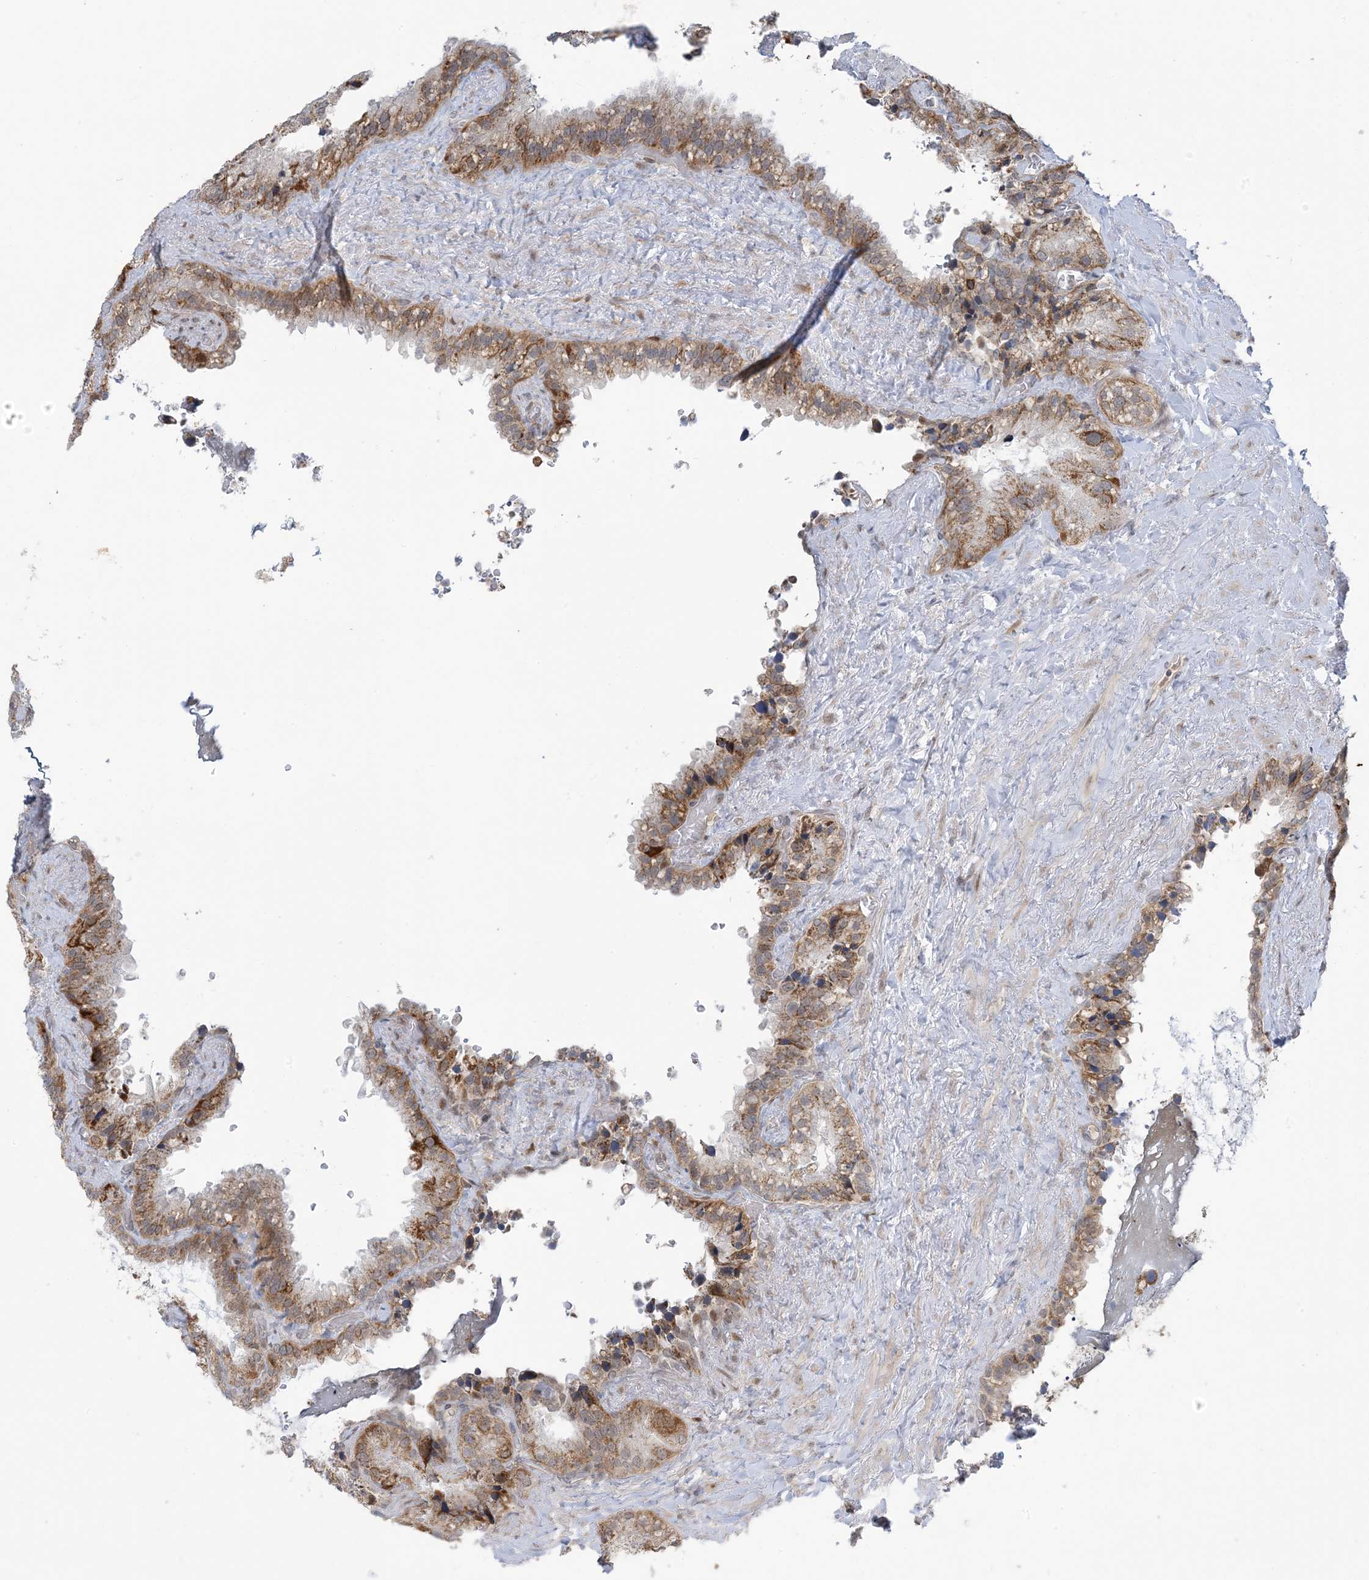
{"staining": {"intensity": "moderate", "quantity": ">75%", "location": "cytoplasmic/membranous"}, "tissue": "seminal vesicle", "cell_type": "Glandular cells", "image_type": "normal", "snomed": [{"axis": "morphology", "description": "Normal tissue, NOS"}, {"axis": "topography", "description": "Prostate"}, {"axis": "topography", "description": "Seminal veicle"}], "caption": "A medium amount of moderate cytoplasmic/membranous staining is seen in approximately >75% of glandular cells in normal seminal vesicle. (Stains: DAB (3,3'-diaminobenzidine) in brown, nuclei in blue, Microscopy: brightfield microscopy at high magnification).", "gene": "PHLDB2", "patient": {"sex": "male", "age": 68}}